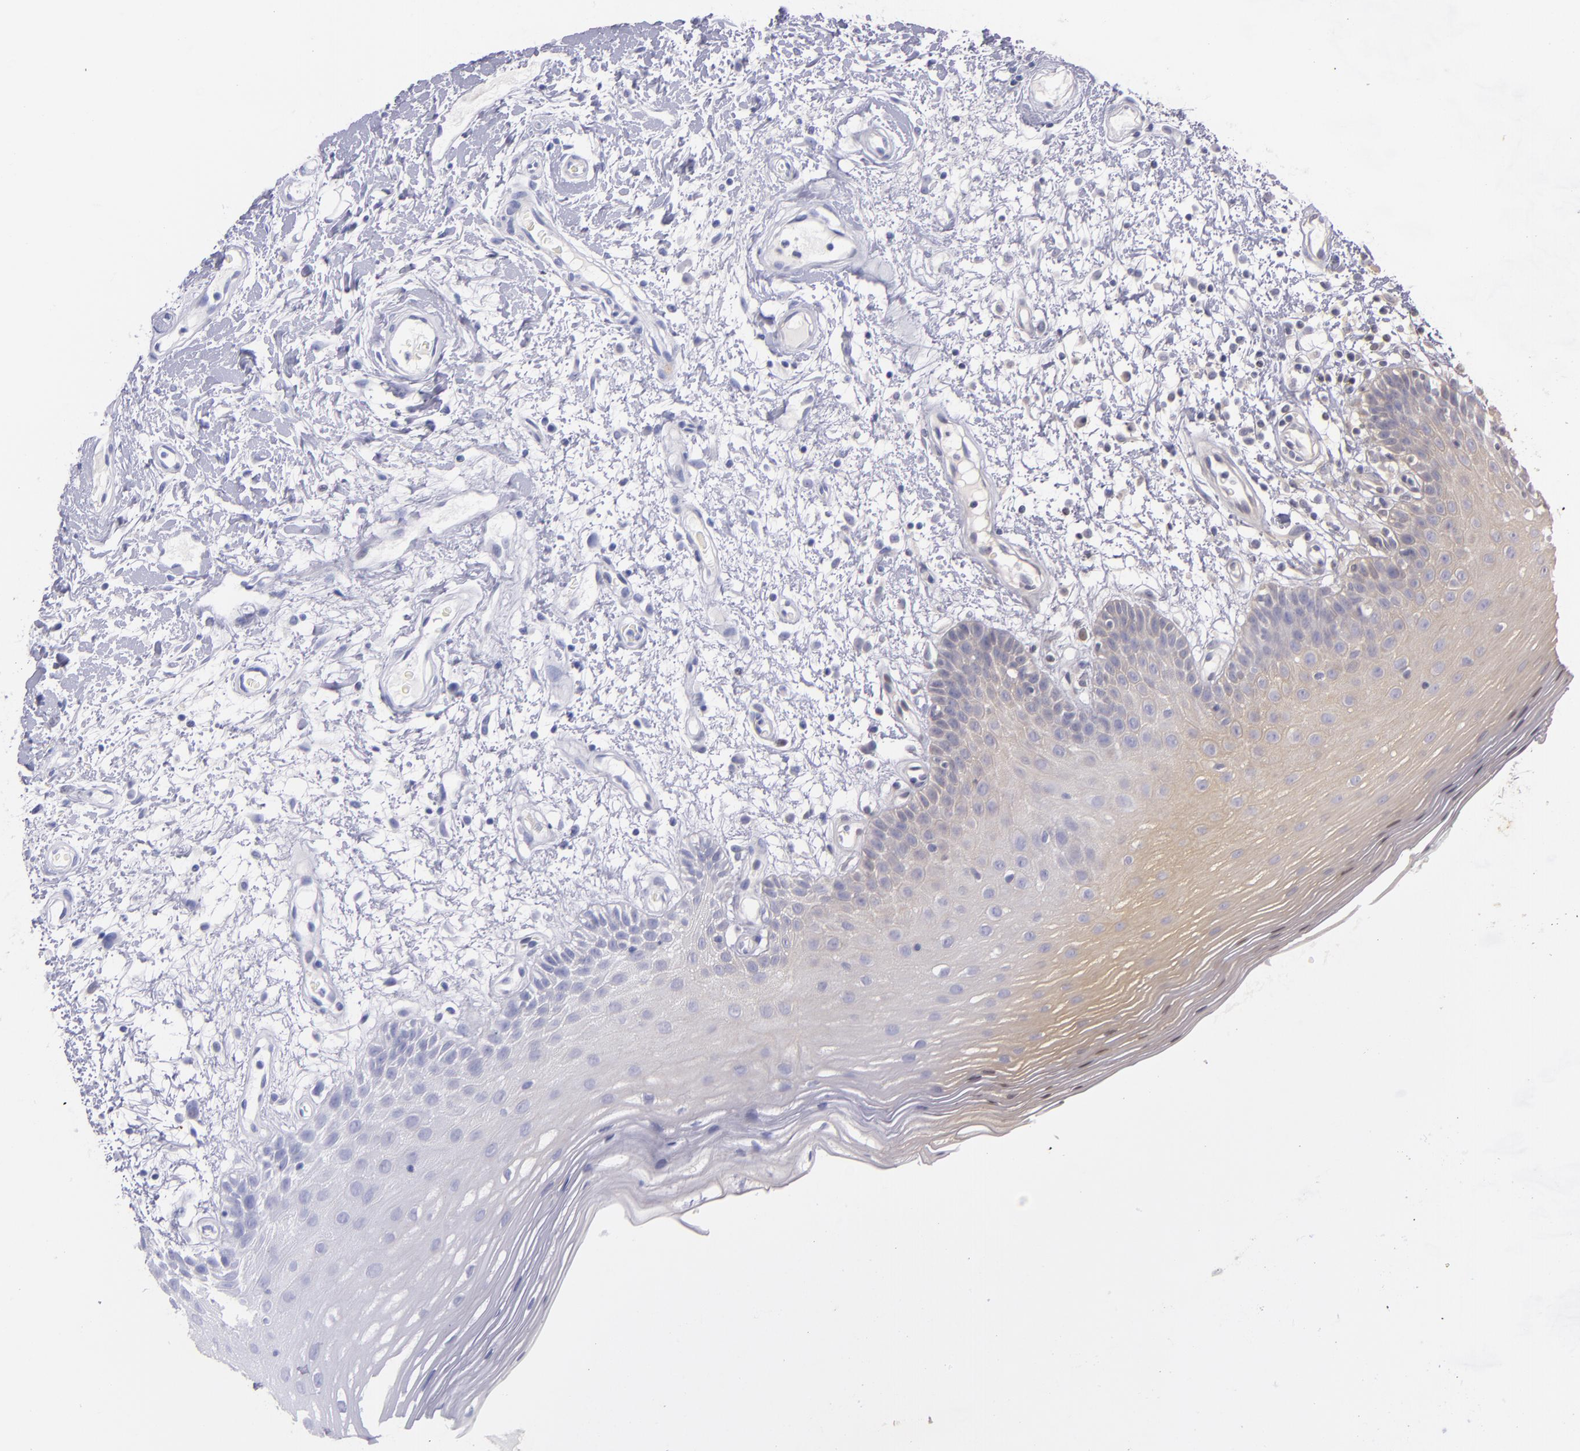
{"staining": {"intensity": "negative", "quantity": "none", "location": "none"}, "tissue": "oral mucosa", "cell_type": "Squamous epithelial cells", "image_type": "normal", "snomed": [{"axis": "morphology", "description": "Normal tissue, NOS"}, {"axis": "morphology", "description": "Squamous cell carcinoma, NOS"}, {"axis": "topography", "description": "Skeletal muscle"}, {"axis": "topography", "description": "Oral tissue"}, {"axis": "topography", "description": "Head-Neck"}], "caption": "Immunohistochemistry (IHC) photomicrograph of benign human oral mucosa stained for a protein (brown), which displays no positivity in squamous epithelial cells. The staining was performed using DAB (3,3'-diaminobenzidine) to visualize the protein expression in brown, while the nuclei were stained in blue with hematoxylin (Magnification: 20x).", "gene": "SFTPB", "patient": {"sex": "male", "age": 71}}